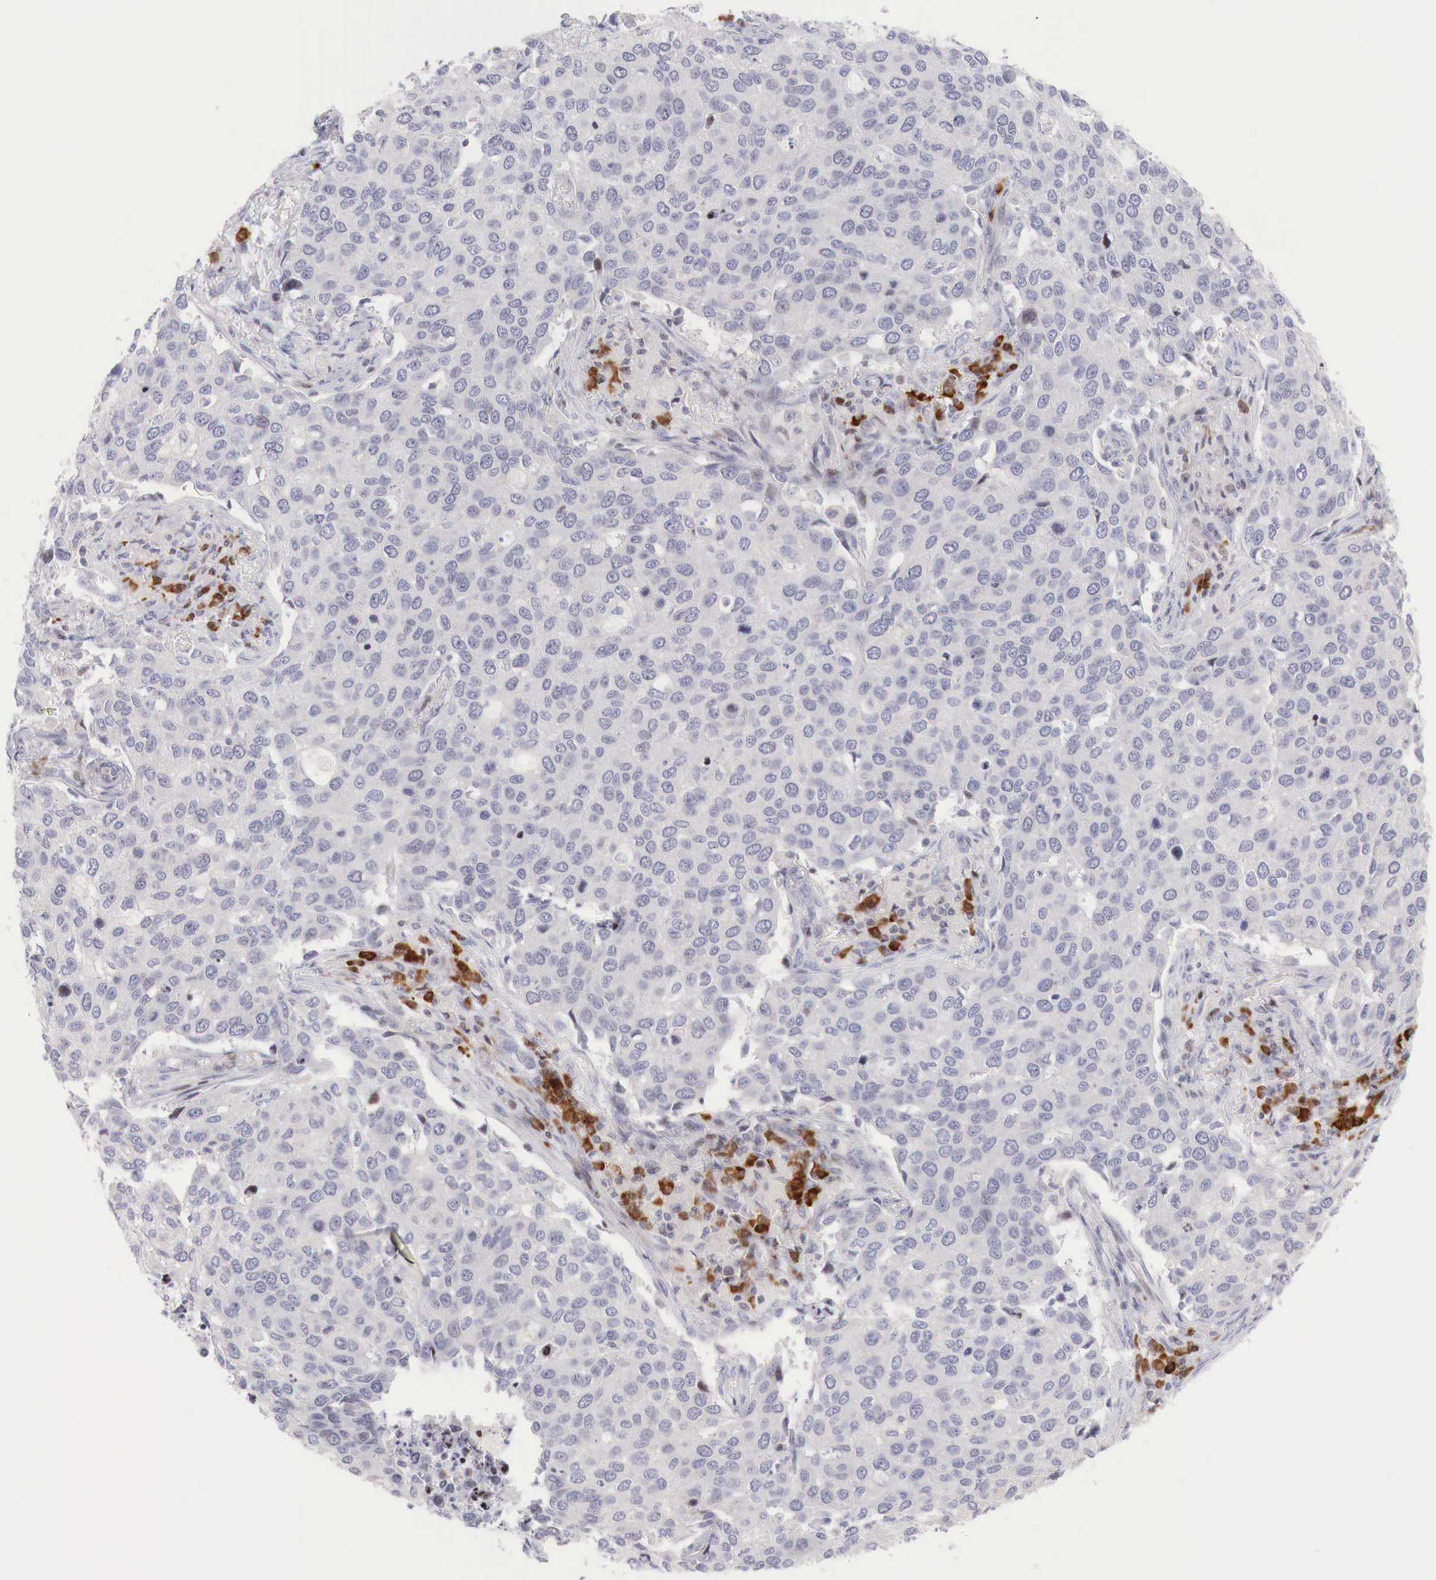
{"staining": {"intensity": "negative", "quantity": "none", "location": "none"}, "tissue": "cervical cancer", "cell_type": "Tumor cells", "image_type": "cancer", "snomed": [{"axis": "morphology", "description": "Squamous cell carcinoma, NOS"}, {"axis": "topography", "description": "Cervix"}], "caption": "Protein analysis of cervical cancer (squamous cell carcinoma) reveals no significant positivity in tumor cells. (Immunohistochemistry (ihc), brightfield microscopy, high magnification).", "gene": "CLCN5", "patient": {"sex": "female", "age": 54}}